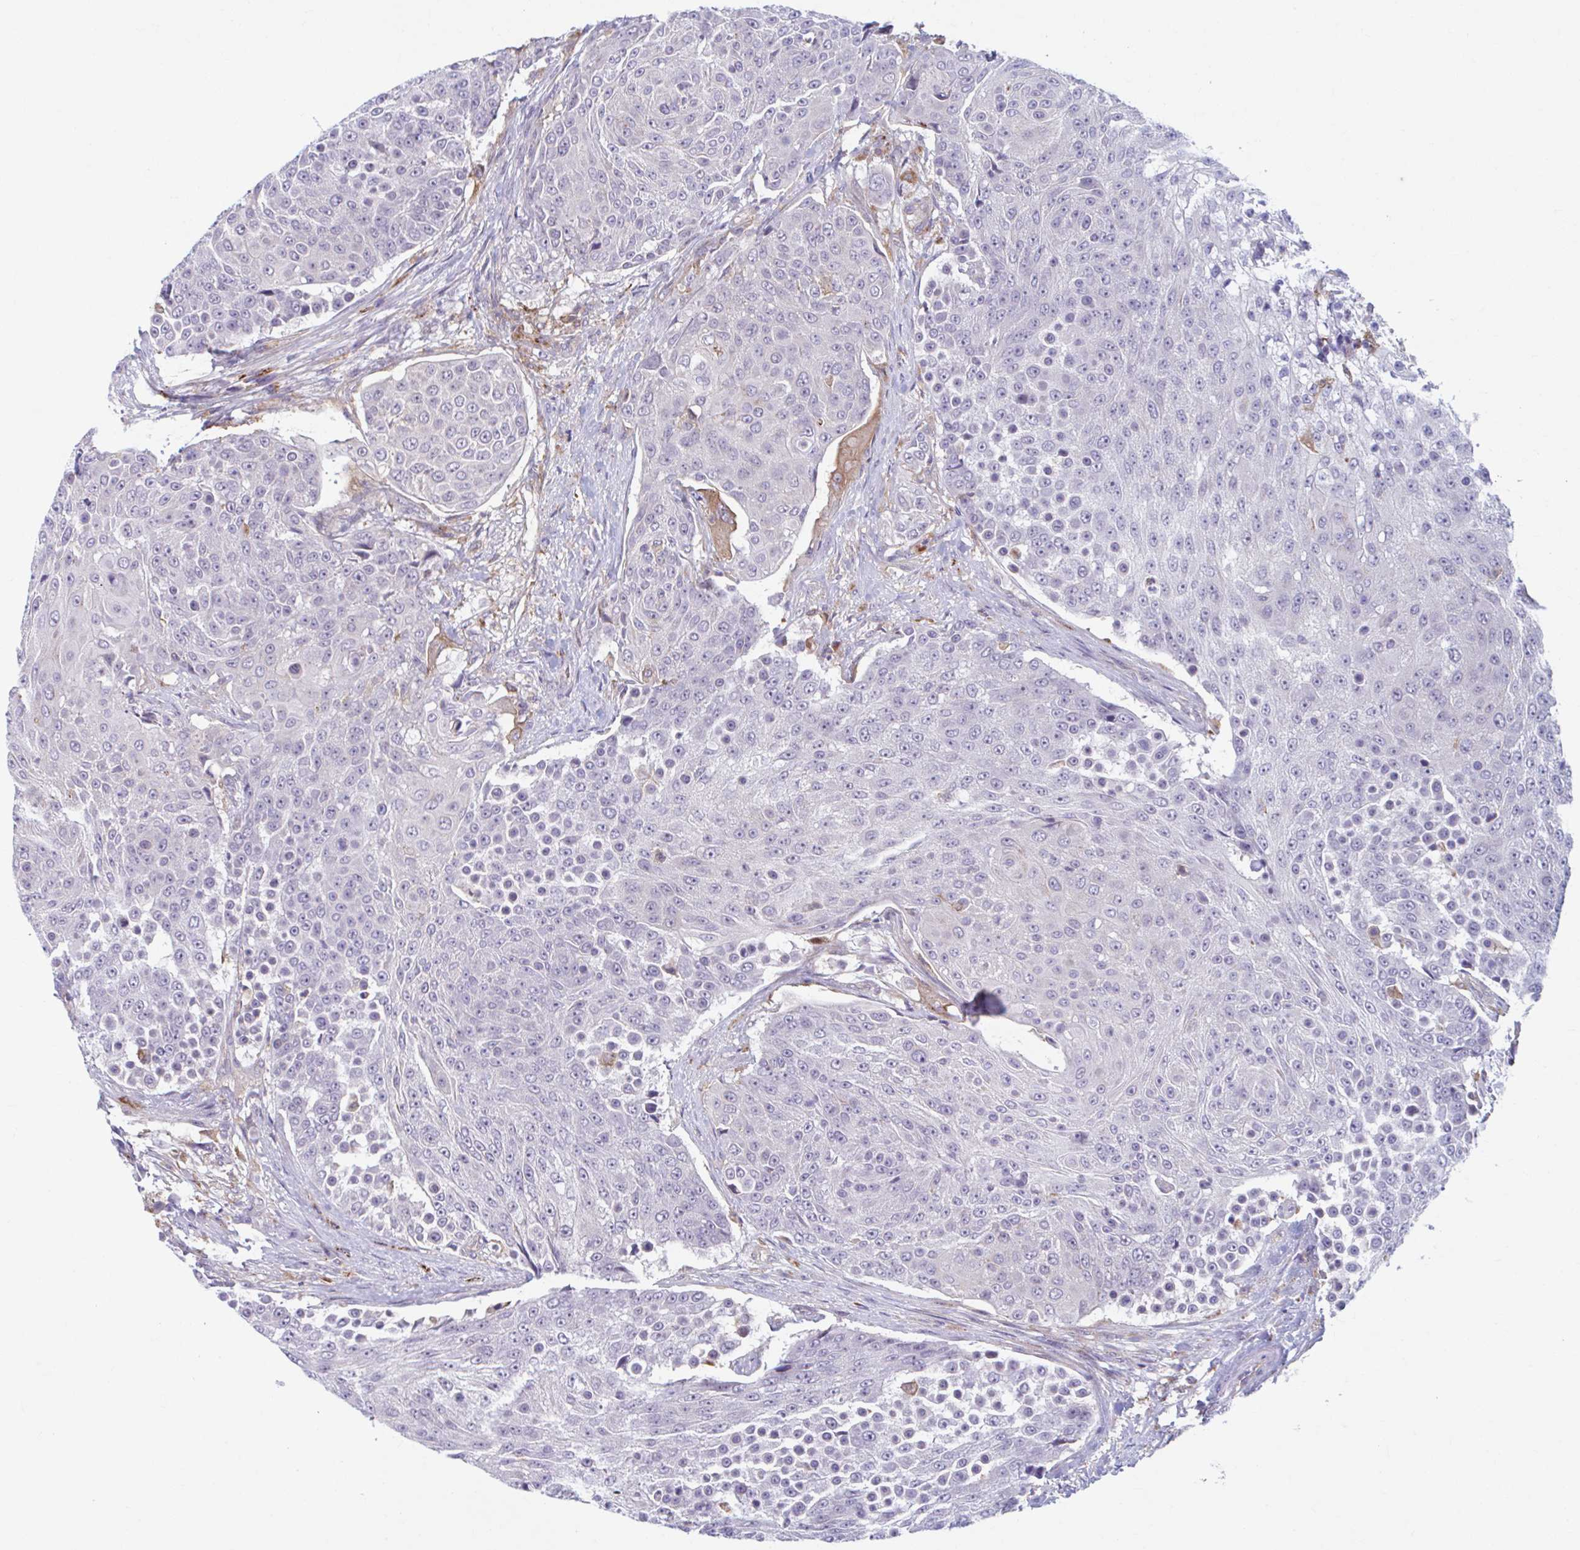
{"staining": {"intensity": "negative", "quantity": "none", "location": "none"}, "tissue": "urothelial cancer", "cell_type": "Tumor cells", "image_type": "cancer", "snomed": [{"axis": "morphology", "description": "Urothelial carcinoma, High grade"}, {"axis": "topography", "description": "Urinary bladder"}], "caption": "IHC image of neoplastic tissue: urothelial carcinoma (high-grade) stained with DAB (3,3'-diaminobenzidine) displays no significant protein staining in tumor cells.", "gene": "ADAT3", "patient": {"sex": "female", "age": 63}}